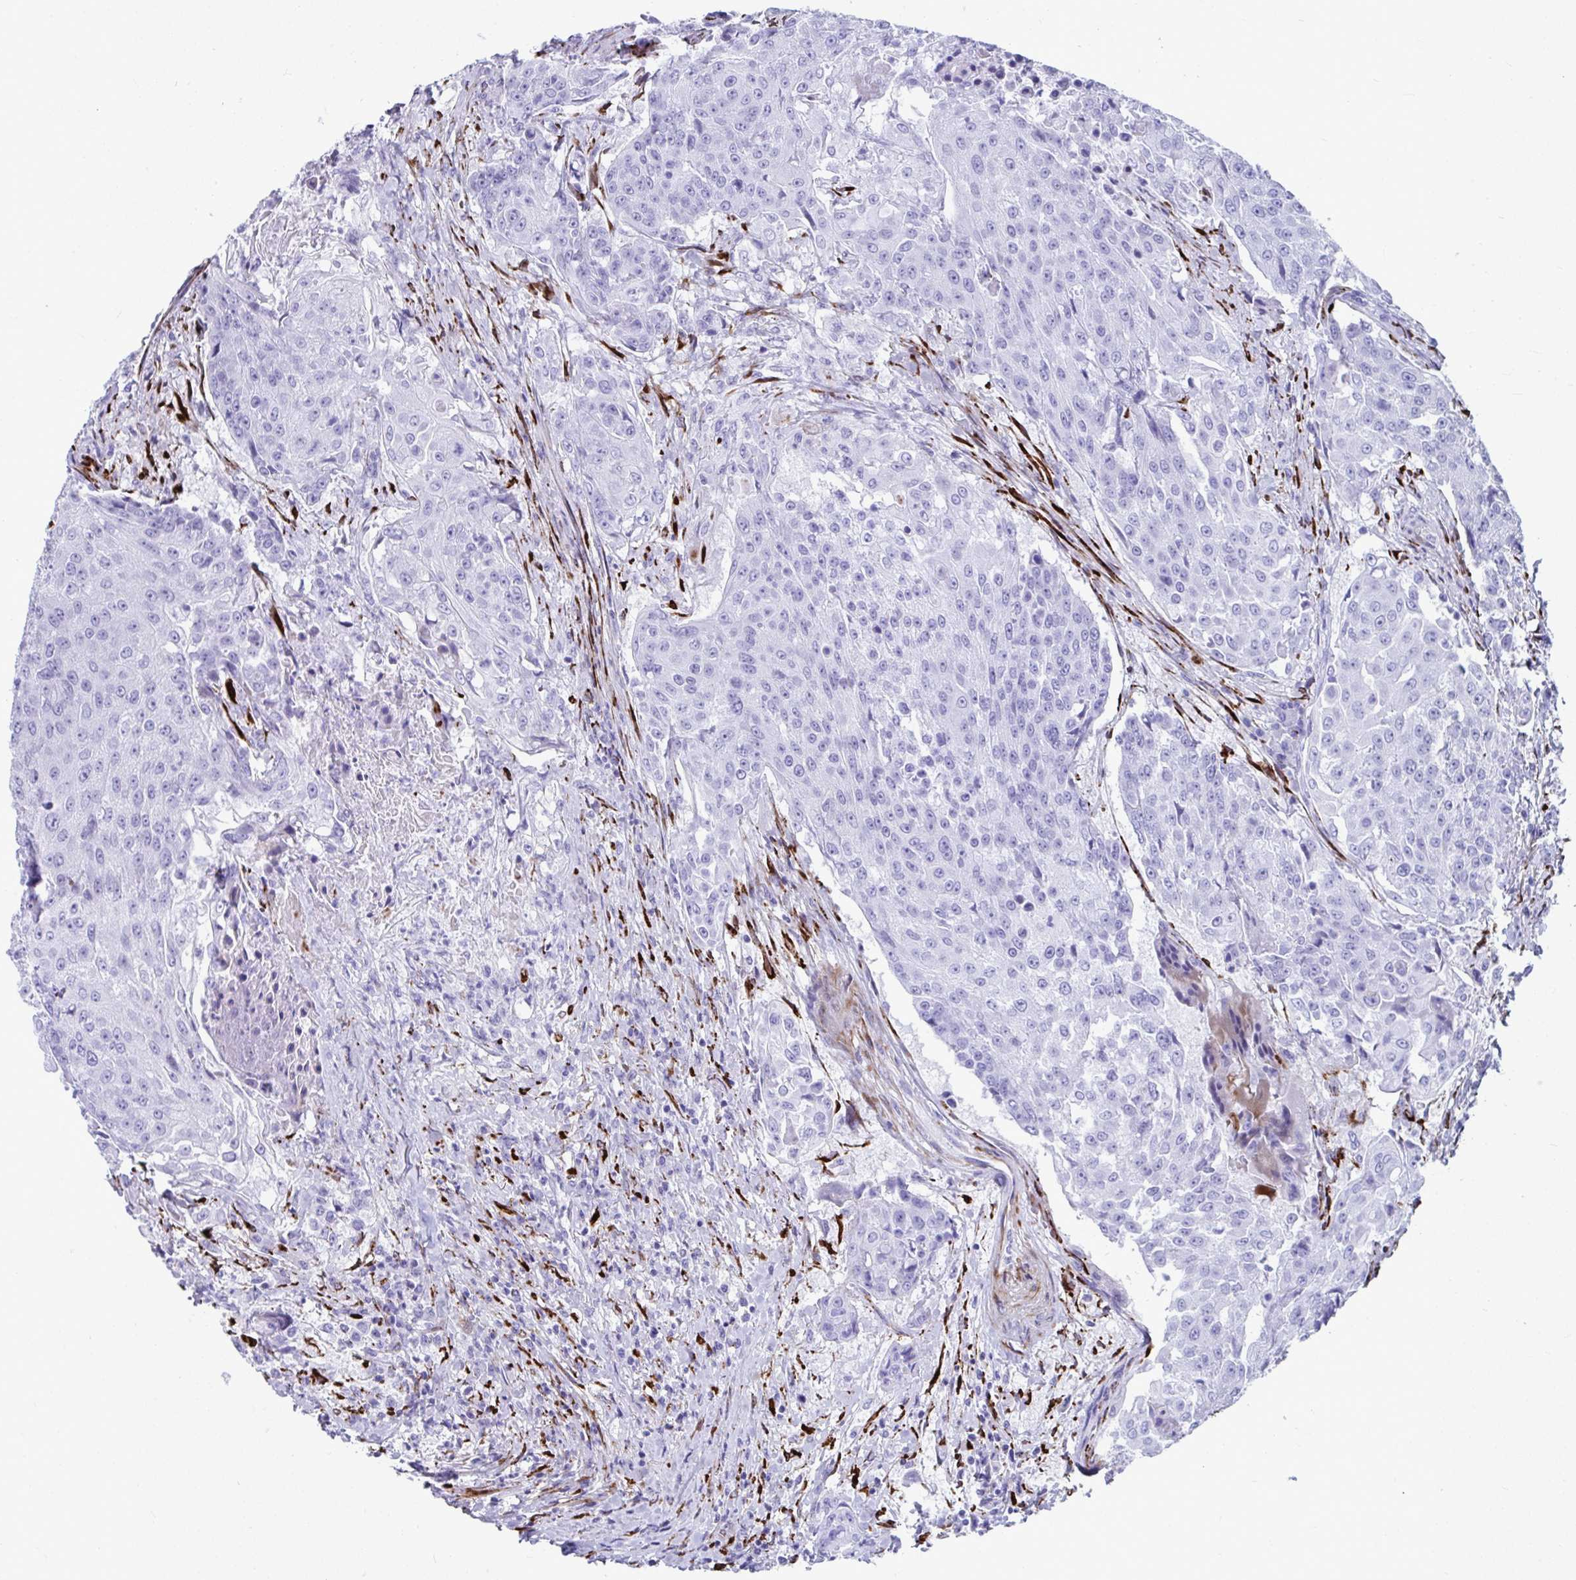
{"staining": {"intensity": "negative", "quantity": "none", "location": "none"}, "tissue": "urothelial cancer", "cell_type": "Tumor cells", "image_type": "cancer", "snomed": [{"axis": "morphology", "description": "Urothelial carcinoma, High grade"}, {"axis": "topography", "description": "Urinary bladder"}], "caption": "Immunohistochemistry (IHC) image of neoplastic tissue: human urothelial cancer stained with DAB (3,3'-diaminobenzidine) demonstrates no significant protein positivity in tumor cells. The staining was performed using DAB to visualize the protein expression in brown, while the nuclei were stained in blue with hematoxylin (Magnification: 20x).", "gene": "GRXCR2", "patient": {"sex": "female", "age": 63}}